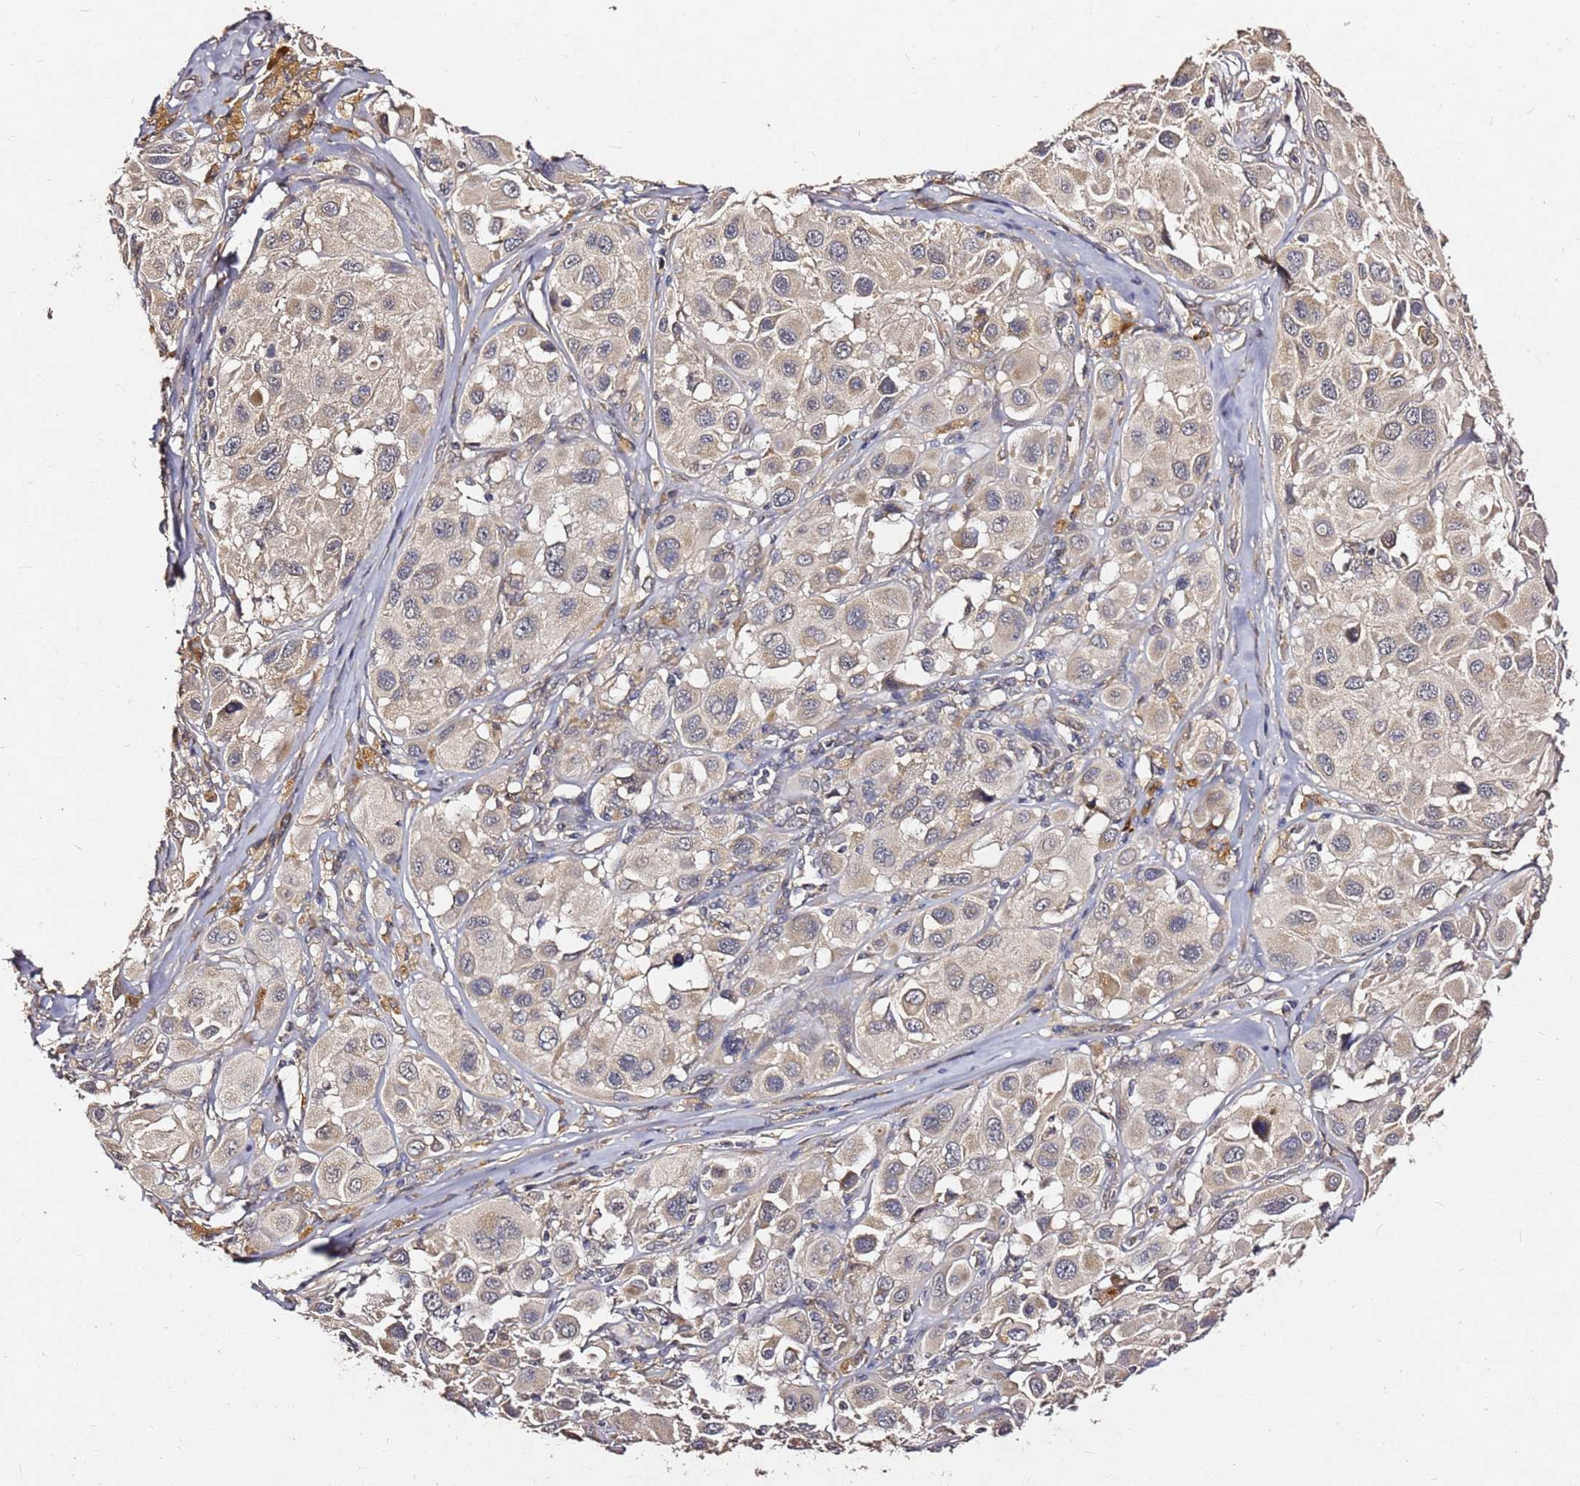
{"staining": {"intensity": "weak", "quantity": "<25%", "location": "cytoplasmic/membranous"}, "tissue": "melanoma", "cell_type": "Tumor cells", "image_type": "cancer", "snomed": [{"axis": "morphology", "description": "Malignant melanoma, Metastatic site"}, {"axis": "topography", "description": "Skin"}], "caption": "Tumor cells show no significant protein positivity in malignant melanoma (metastatic site). Nuclei are stained in blue.", "gene": "C6orf136", "patient": {"sex": "male", "age": 41}}